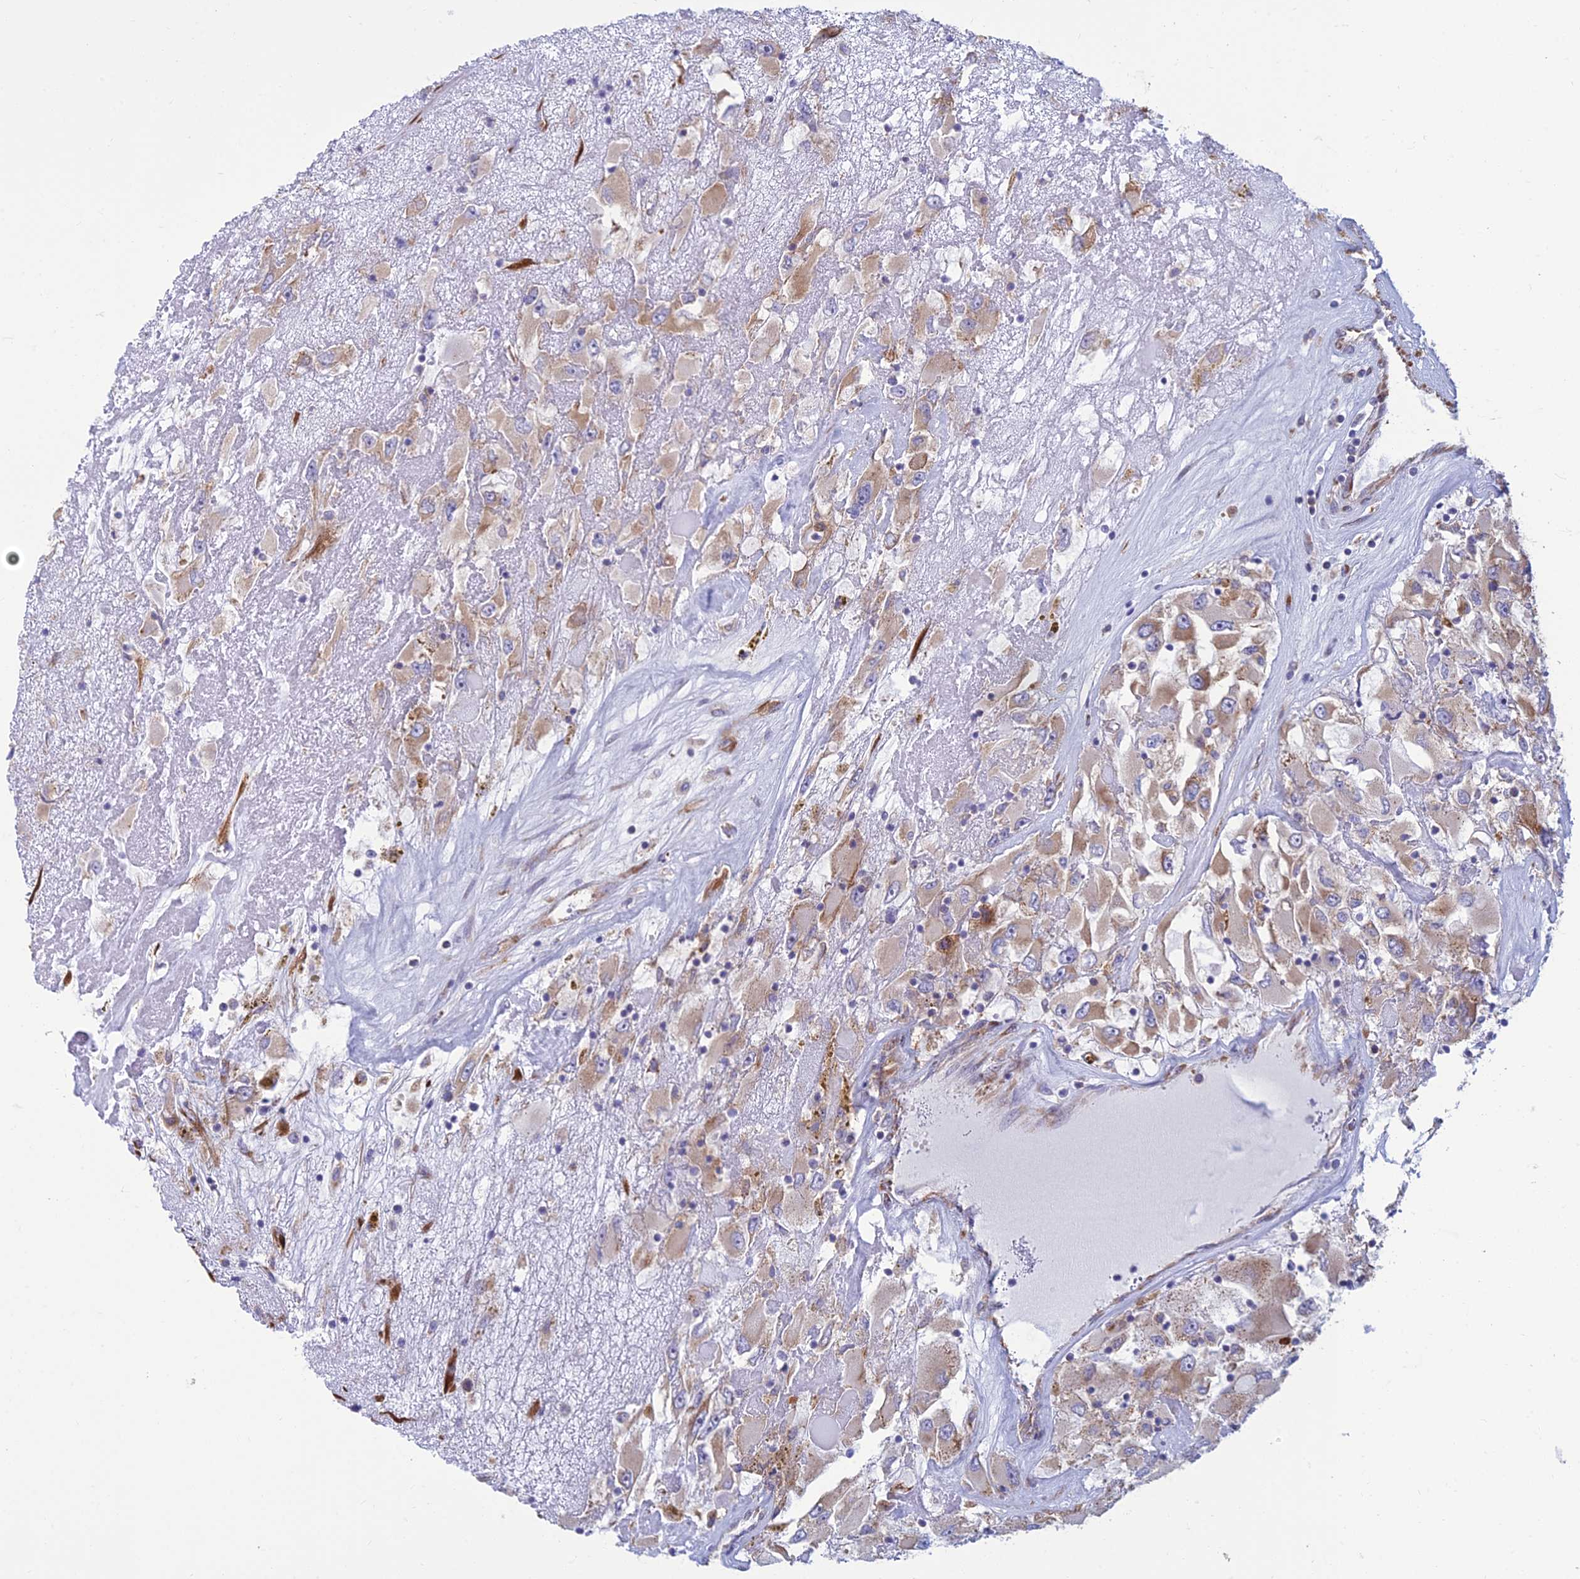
{"staining": {"intensity": "weak", "quantity": ">75%", "location": "cytoplasmic/membranous"}, "tissue": "renal cancer", "cell_type": "Tumor cells", "image_type": "cancer", "snomed": [{"axis": "morphology", "description": "Adenocarcinoma, NOS"}, {"axis": "topography", "description": "Kidney"}], "caption": "Brown immunohistochemical staining in renal cancer (adenocarcinoma) shows weak cytoplasmic/membranous staining in approximately >75% of tumor cells.", "gene": "RPL17-C18orf32", "patient": {"sex": "female", "age": 52}}